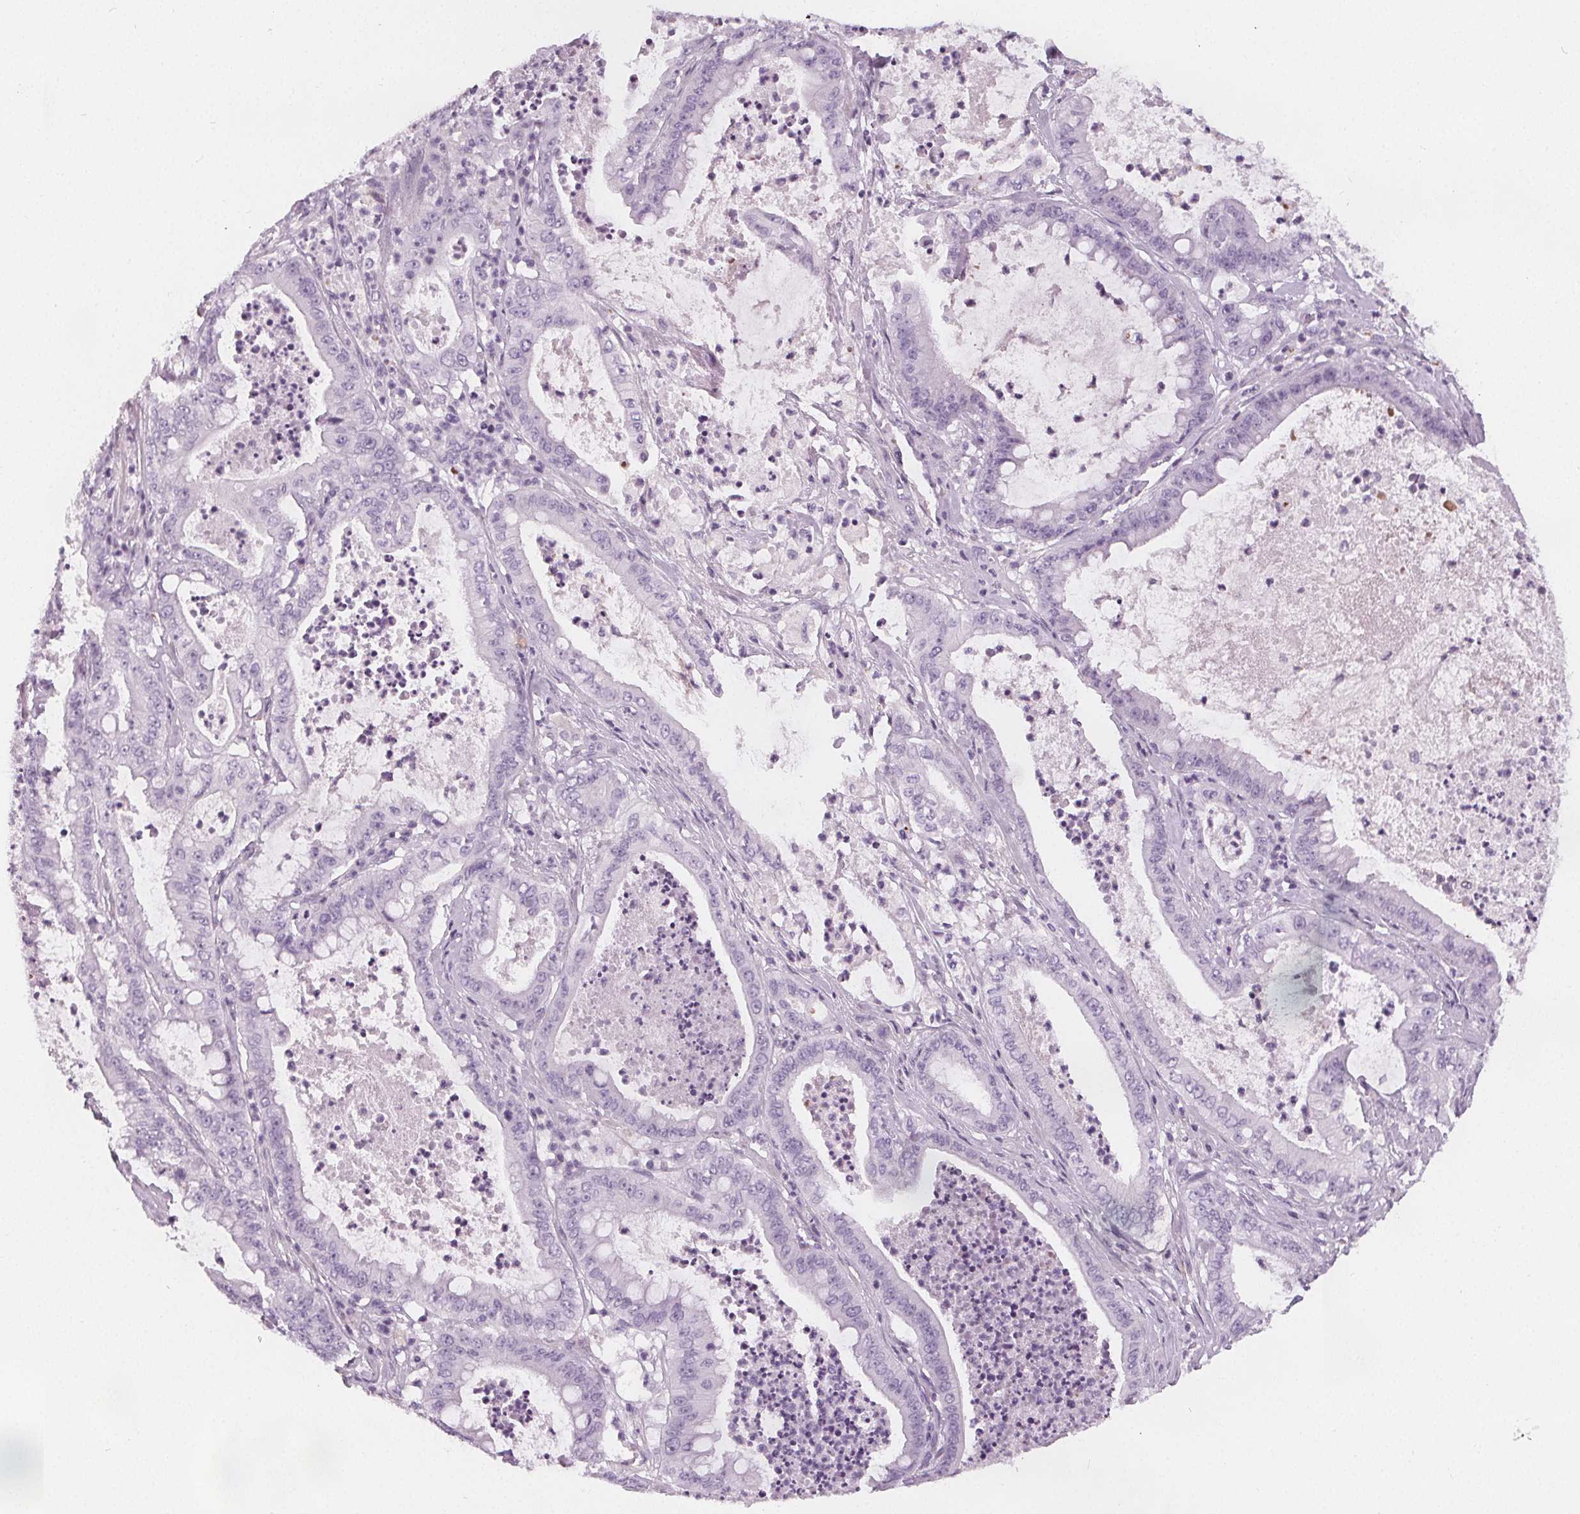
{"staining": {"intensity": "negative", "quantity": "none", "location": "none"}, "tissue": "pancreatic cancer", "cell_type": "Tumor cells", "image_type": "cancer", "snomed": [{"axis": "morphology", "description": "Adenocarcinoma, NOS"}, {"axis": "topography", "description": "Pancreas"}], "caption": "This is a micrograph of immunohistochemistry (IHC) staining of pancreatic cancer, which shows no expression in tumor cells.", "gene": "SLC5A12", "patient": {"sex": "male", "age": 71}}